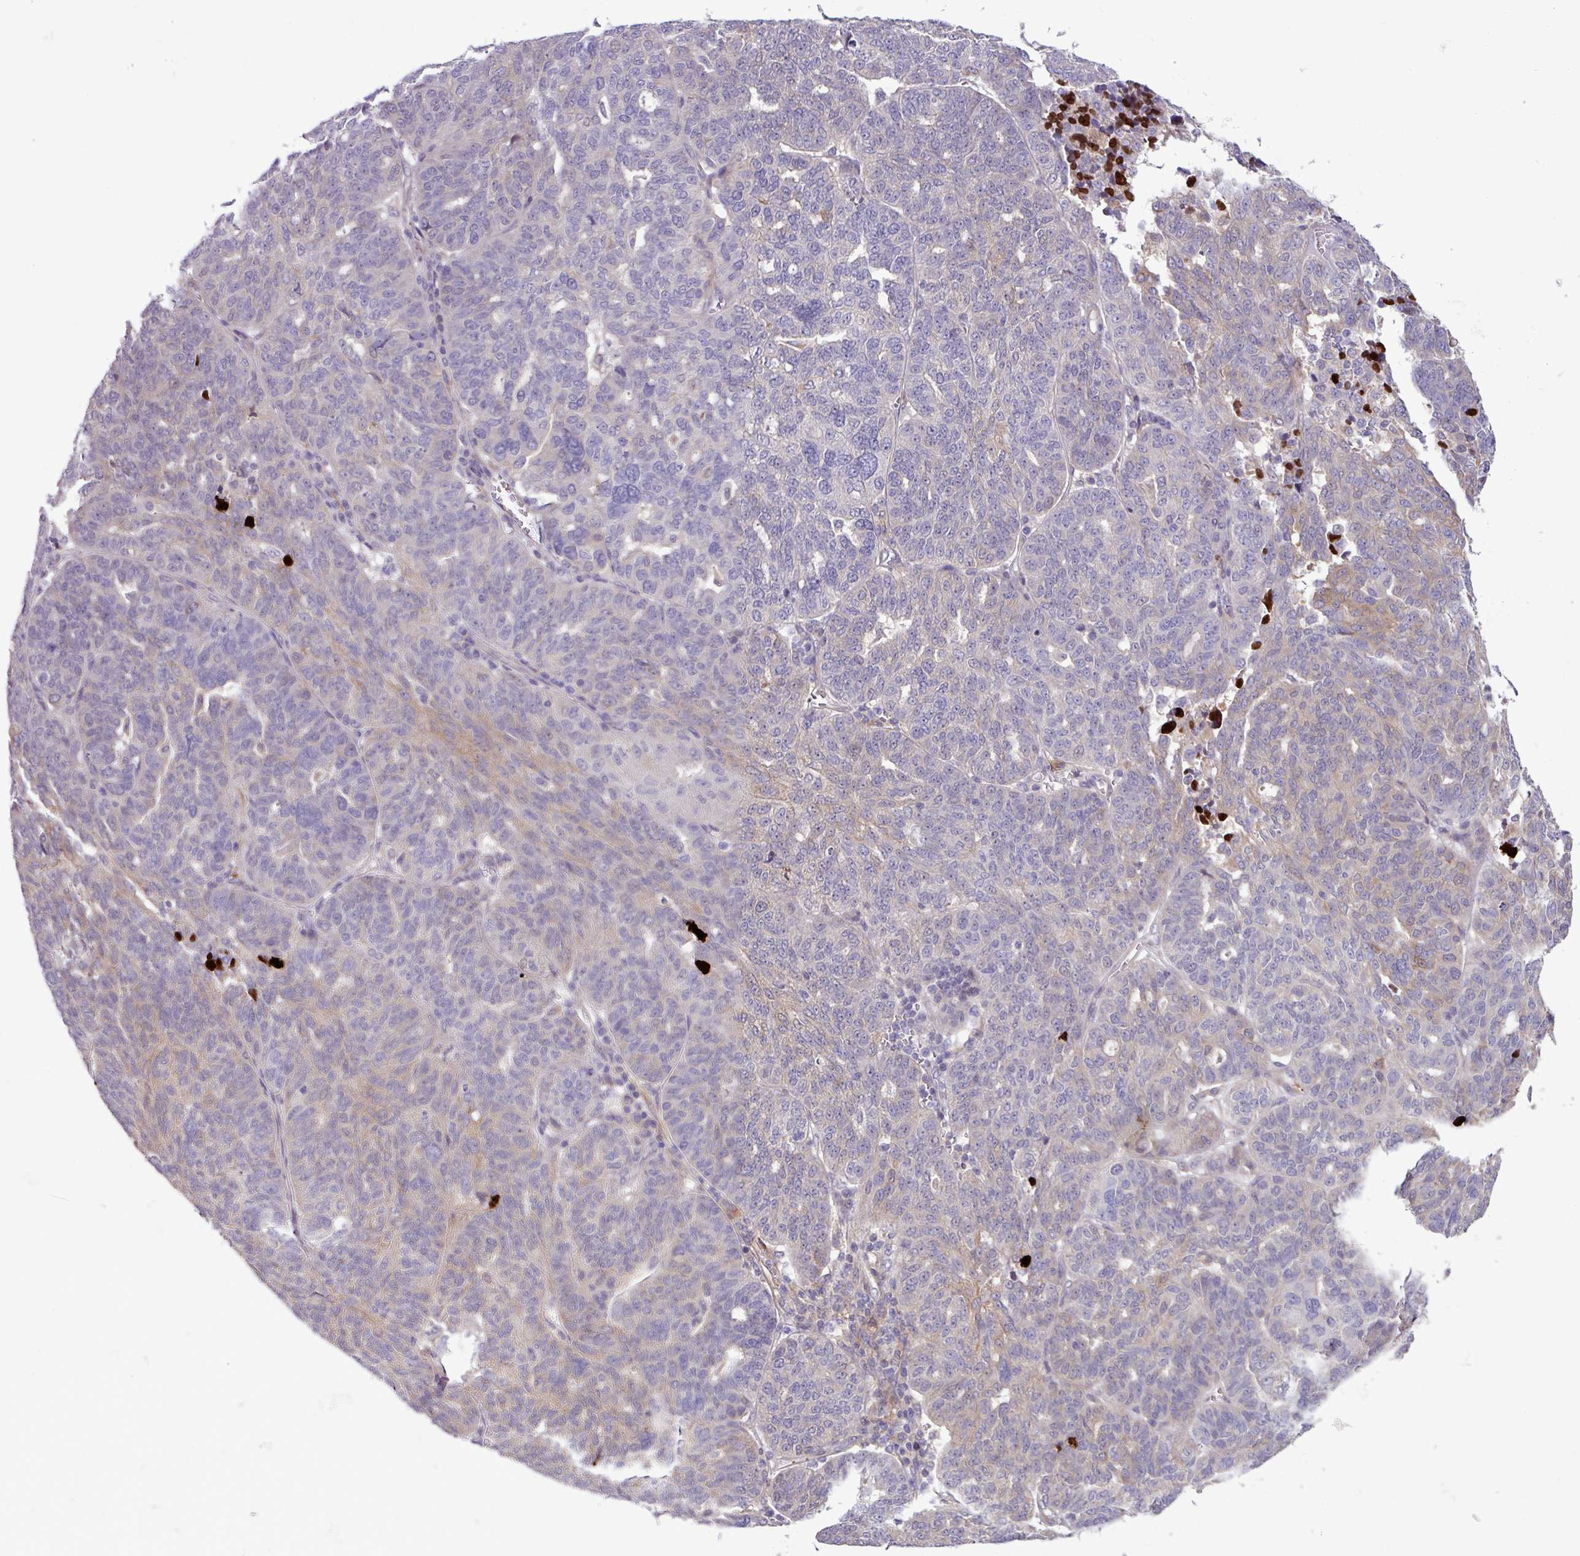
{"staining": {"intensity": "weak", "quantity": "<25%", "location": "cytoplasmic/membranous"}, "tissue": "ovarian cancer", "cell_type": "Tumor cells", "image_type": "cancer", "snomed": [{"axis": "morphology", "description": "Cystadenocarcinoma, serous, NOS"}, {"axis": "topography", "description": "Ovary"}], "caption": "Tumor cells are negative for protein expression in human ovarian cancer. Brightfield microscopy of immunohistochemistry (IHC) stained with DAB (3,3'-diaminobenzidine) (brown) and hematoxylin (blue), captured at high magnification.", "gene": "PCED1A", "patient": {"sex": "female", "age": 59}}